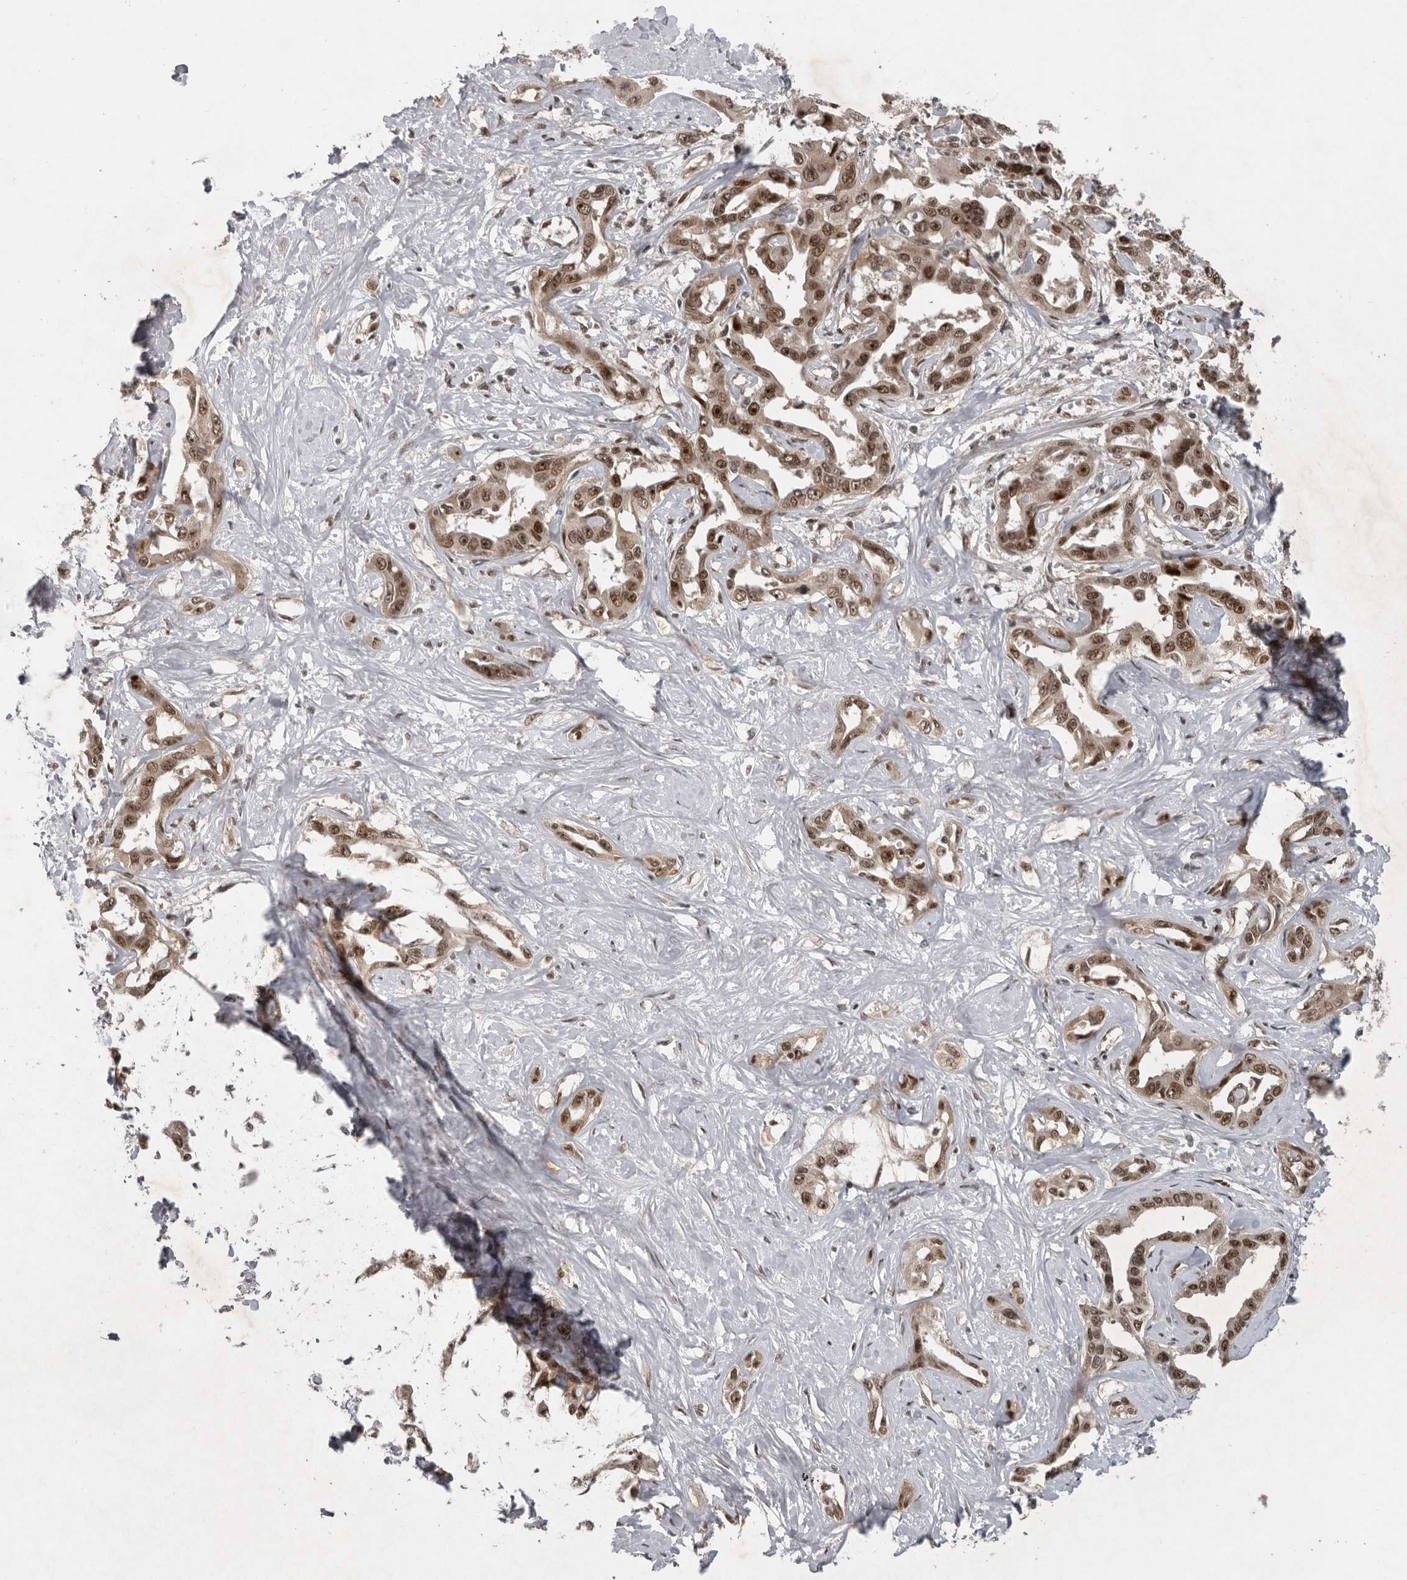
{"staining": {"intensity": "strong", "quantity": ">75%", "location": "nuclear"}, "tissue": "liver cancer", "cell_type": "Tumor cells", "image_type": "cancer", "snomed": [{"axis": "morphology", "description": "Cholangiocarcinoma"}, {"axis": "topography", "description": "Liver"}], "caption": "This photomicrograph reveals immunohistochemistry (IHC) staining of liver cholangiocarcinoma, with high strong nuclear positivity in approximately >75% of tumor cells.", "gene": "CDC27", "patient": {"sex": "male", "age": 59}}